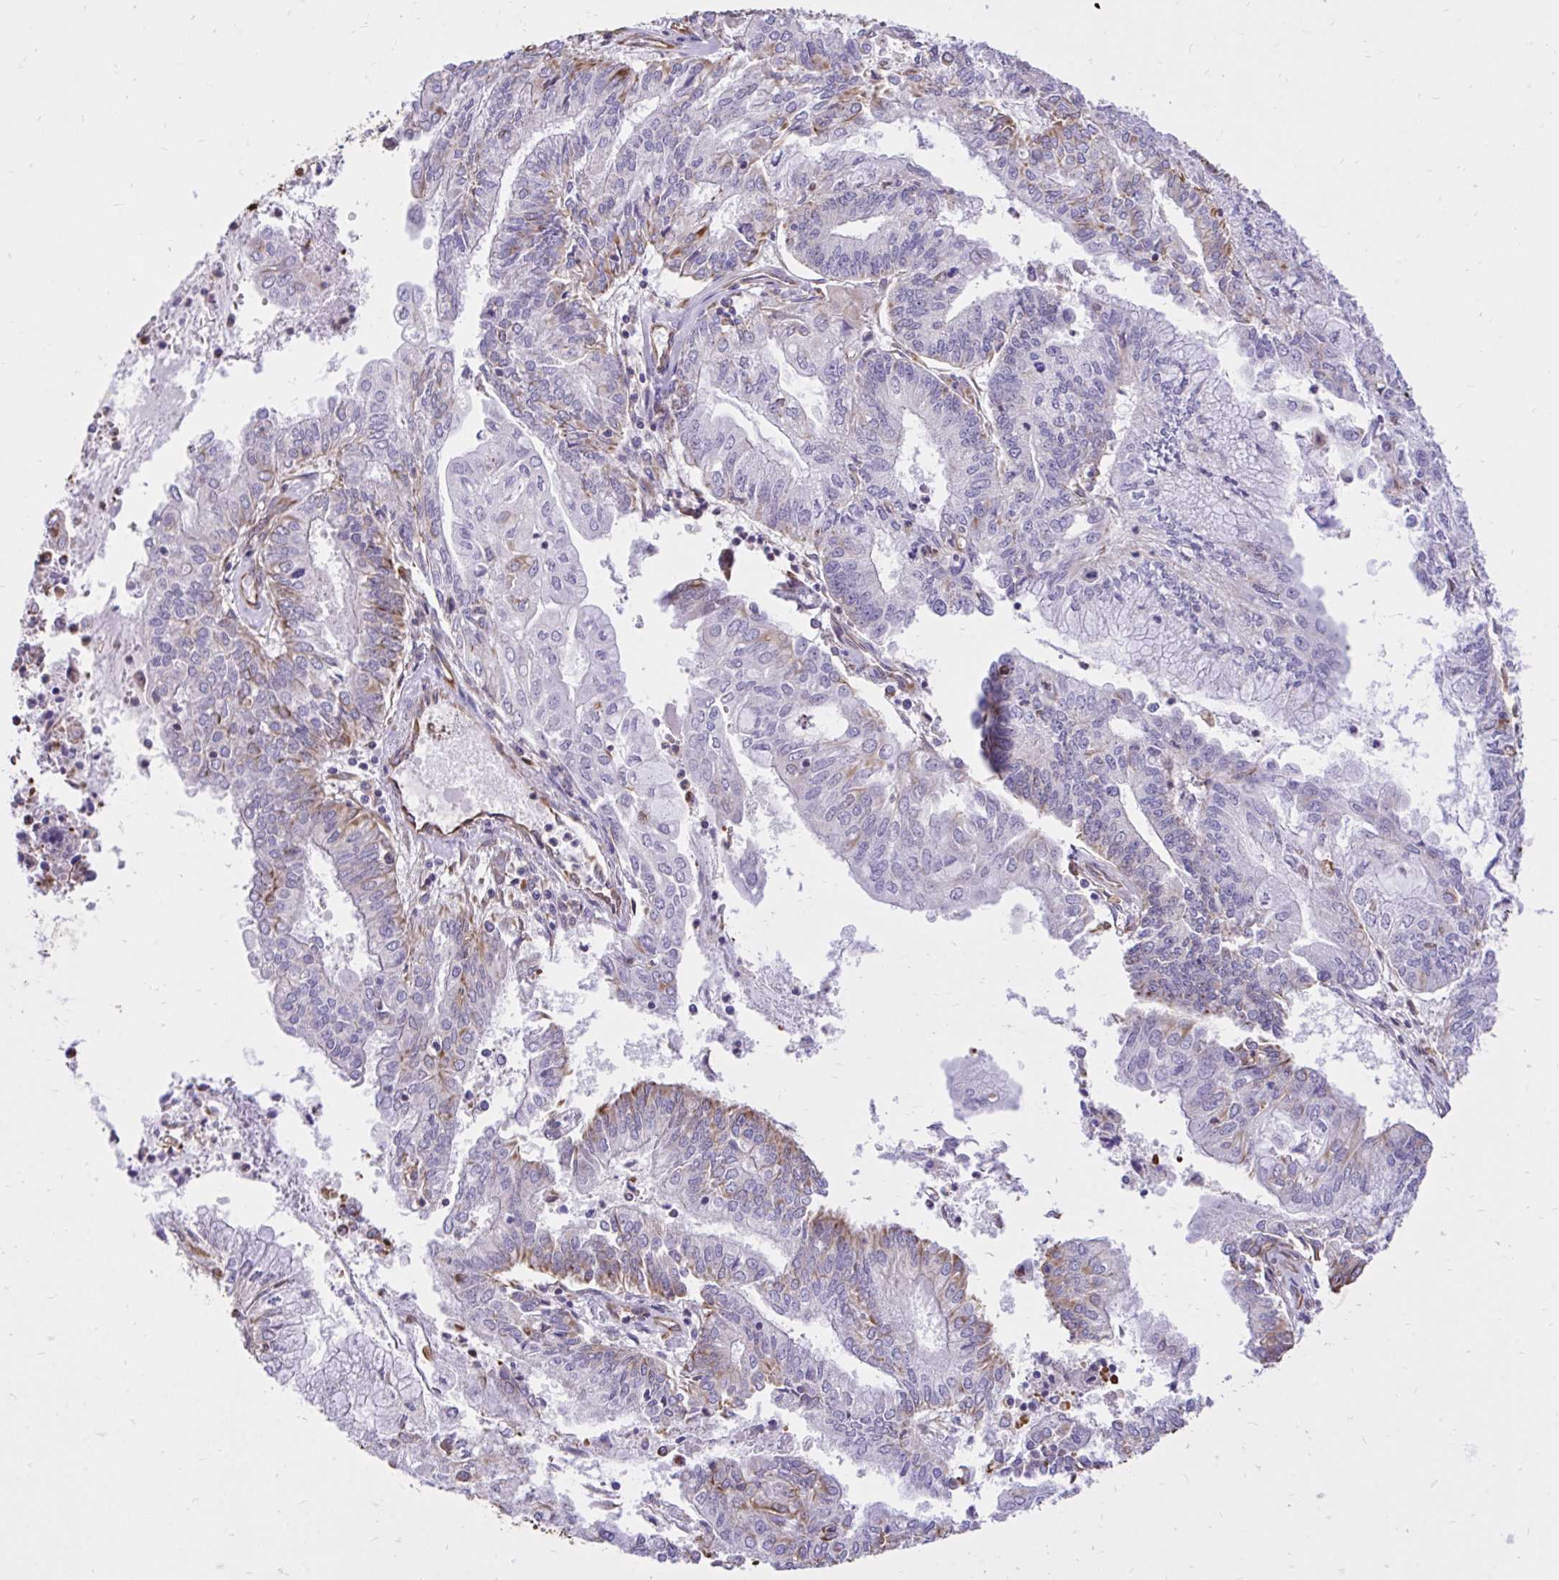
{"staining": {"intensity": "moderate", "quantity": "<25%", "location": "cytoplasmic/membranous"}, "tissue": "endometrial cancer", "cell_type": "Tumor cells", "image_type": "cancer", "snomed": [{"axis": "morphology", "description": "Adenocarcinoma, NOS"}, {"axis": "topography", "description": "Endometrium"}], "caption": "A low amount of moderate cytoplasmic/membranous staining is appreciated in about <25% of tumor cells in endometrial cancer (adenocarcinoma) tissue.", "gene": "RNF103", "patient": {"sex": "female", "age": 61}}